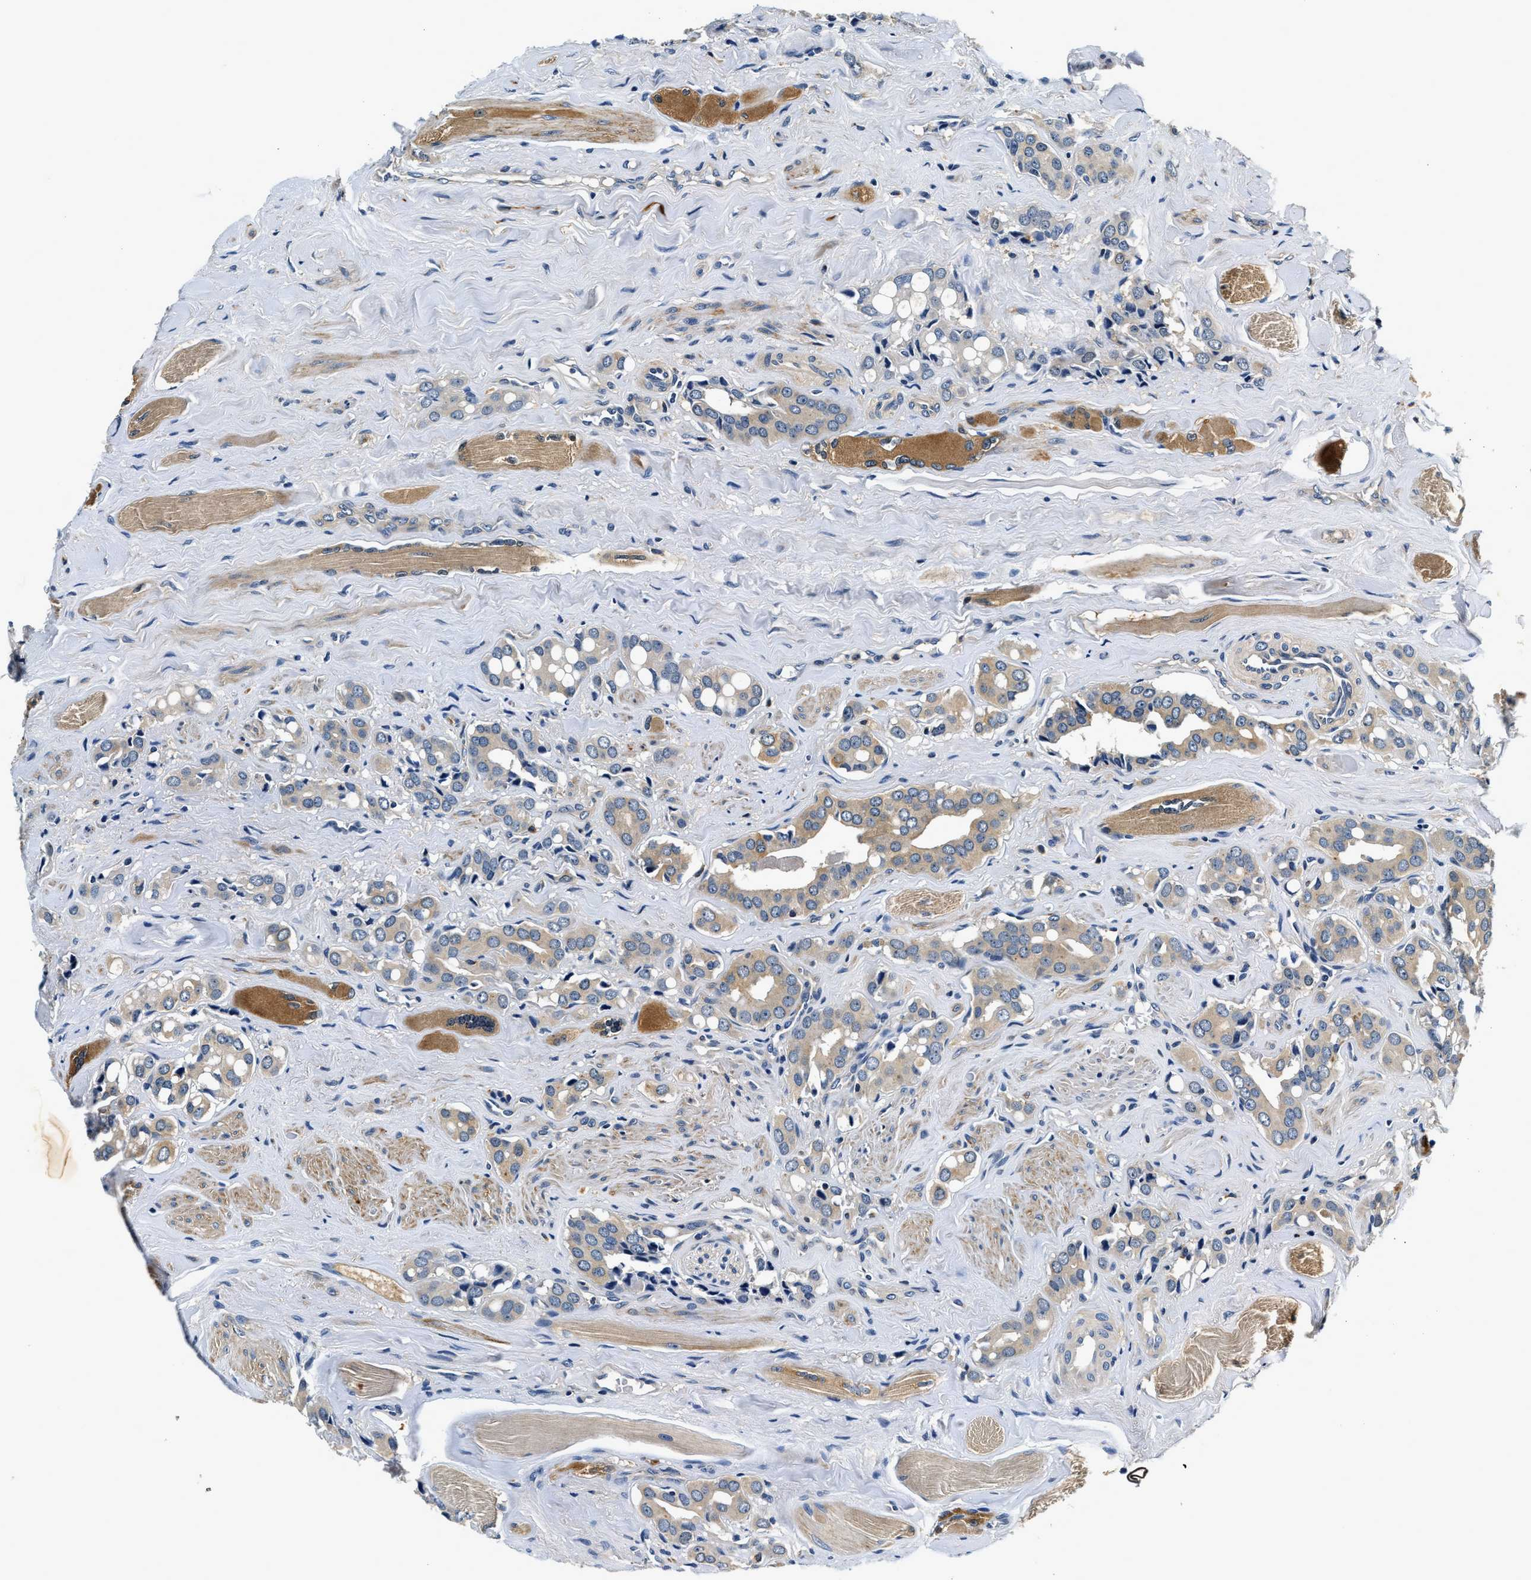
{"staining": {"intensity": "weak", "quantity": "25%-75%", "location": "cytoplasmic/membranous"}, "tissue": "prostate cancer", "cell_type": "Tumor cells", "image_type": "cancer", "snomed": [{"axis": "morphology", "description": "Adenocarcinoma, High grade"}, {"axis": "topography", "description": "Prostate"}], "caption": "IHC staining of prostate cancer, which demonstrates low levels of weak cytoplasmic/membranous positivity in approximately 25%-75% of tumor cells indicating weak cytoplasmic/membranous protein expression. The staining was performed using DAB (3,3'-diaminobenzidine) (brown) for protein detection and nuclei were counterstained in hematoxylin (blue).", "gene": "RESF1", "patient": {"sex": "male", "age": 52}}